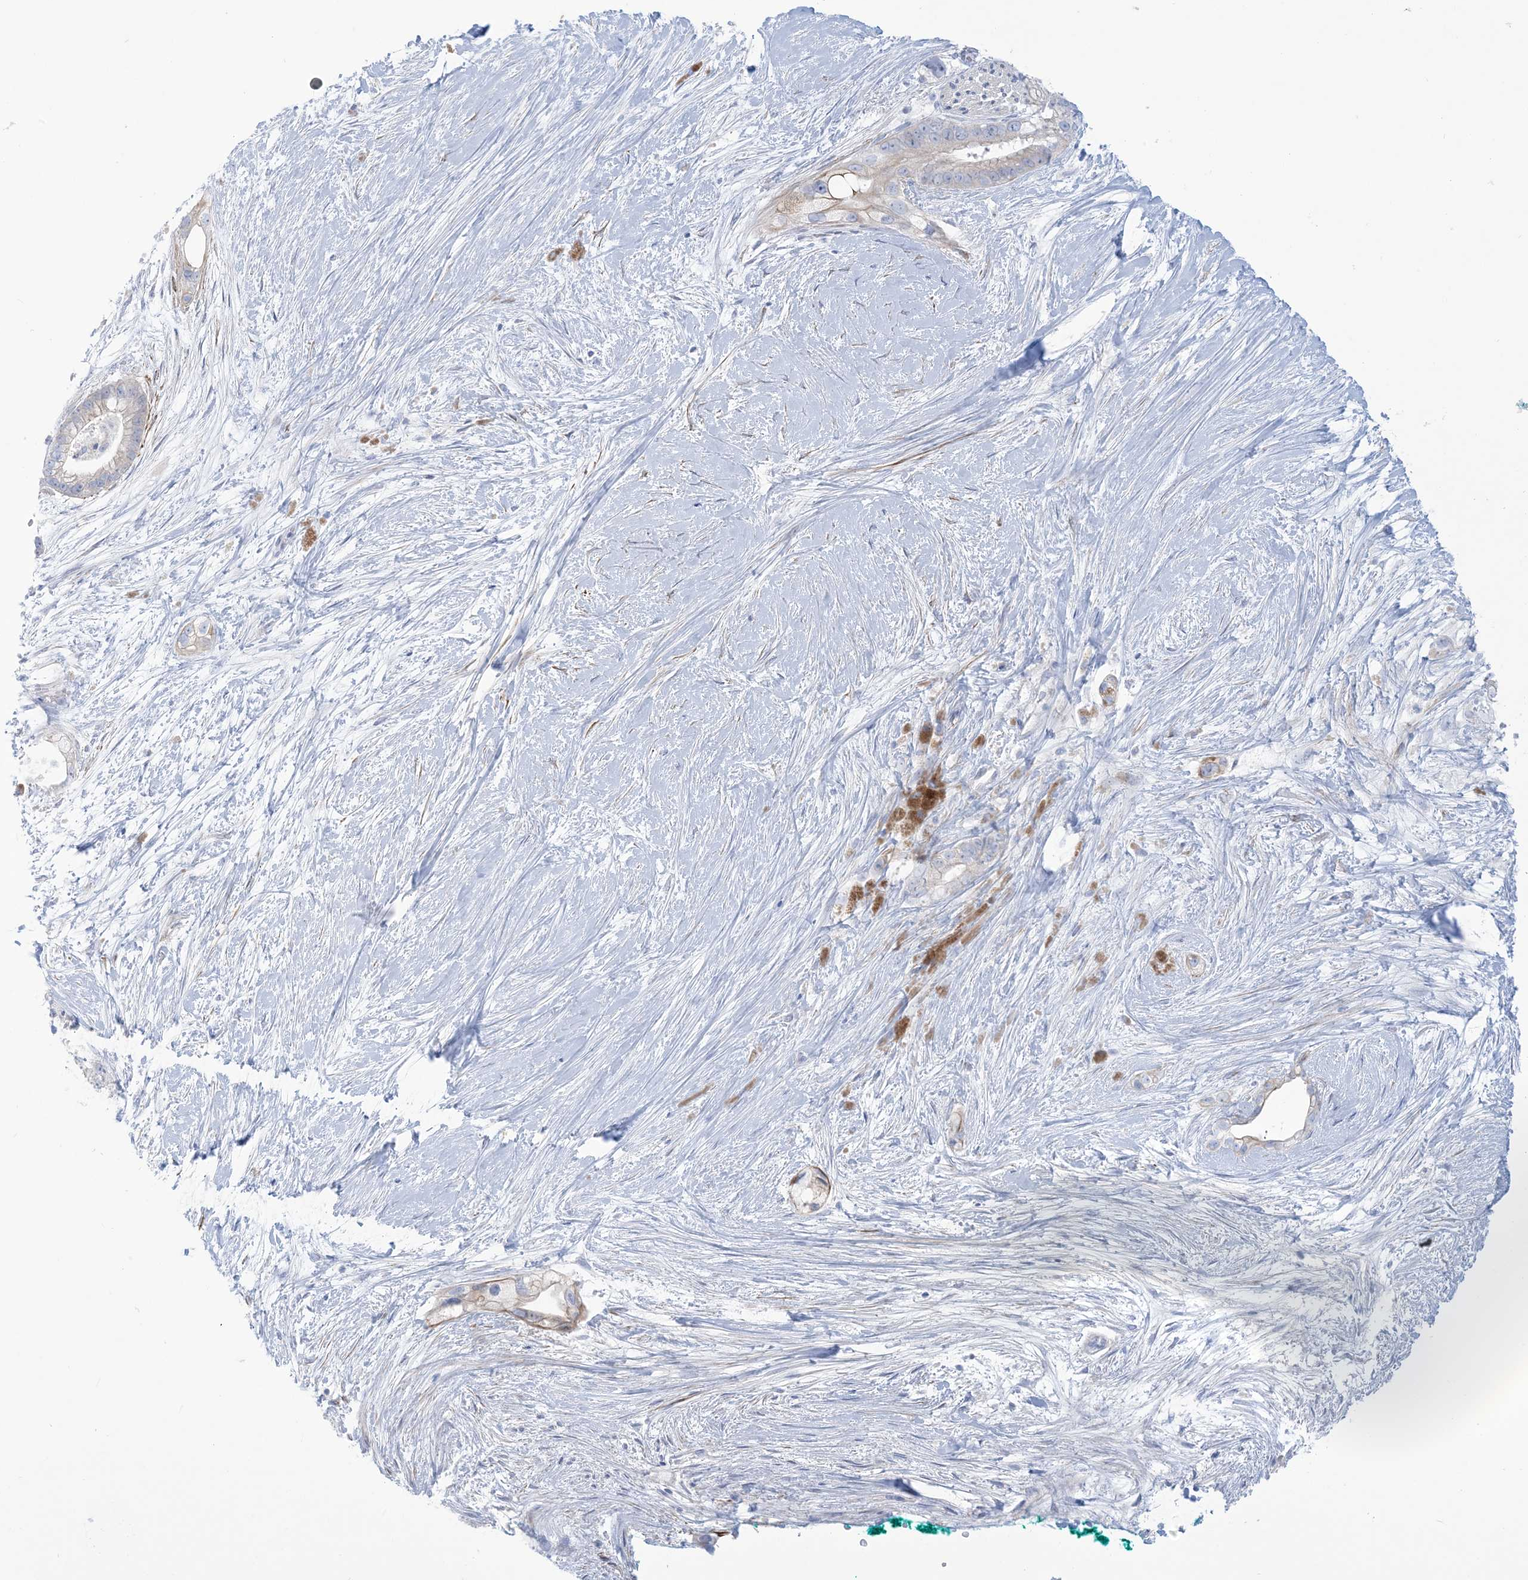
{"staining": {"intensity": "moderate", "quantity": "<25%", "location": "cytoplasmic/membranous"}, "tissue": "pancreatic cancer", "cell_type": "Tumor cells", "image_type": "cancer", "snomed": [{"axis": "morphology", "description": "Adenocarcinoma, NOS"}, {"axis": "topography", "description": "Pancreas"}], "caption": "An IHC photomicrograph of tumor tissue is shown. Protein staining in brown highlights moderate cytoplasmic/membranous positivity in pancreatic cancer (adenocarcinoma) within tumor cells.", "gene": "MARS2", "patient": {"sex": "male", "age": 53}}